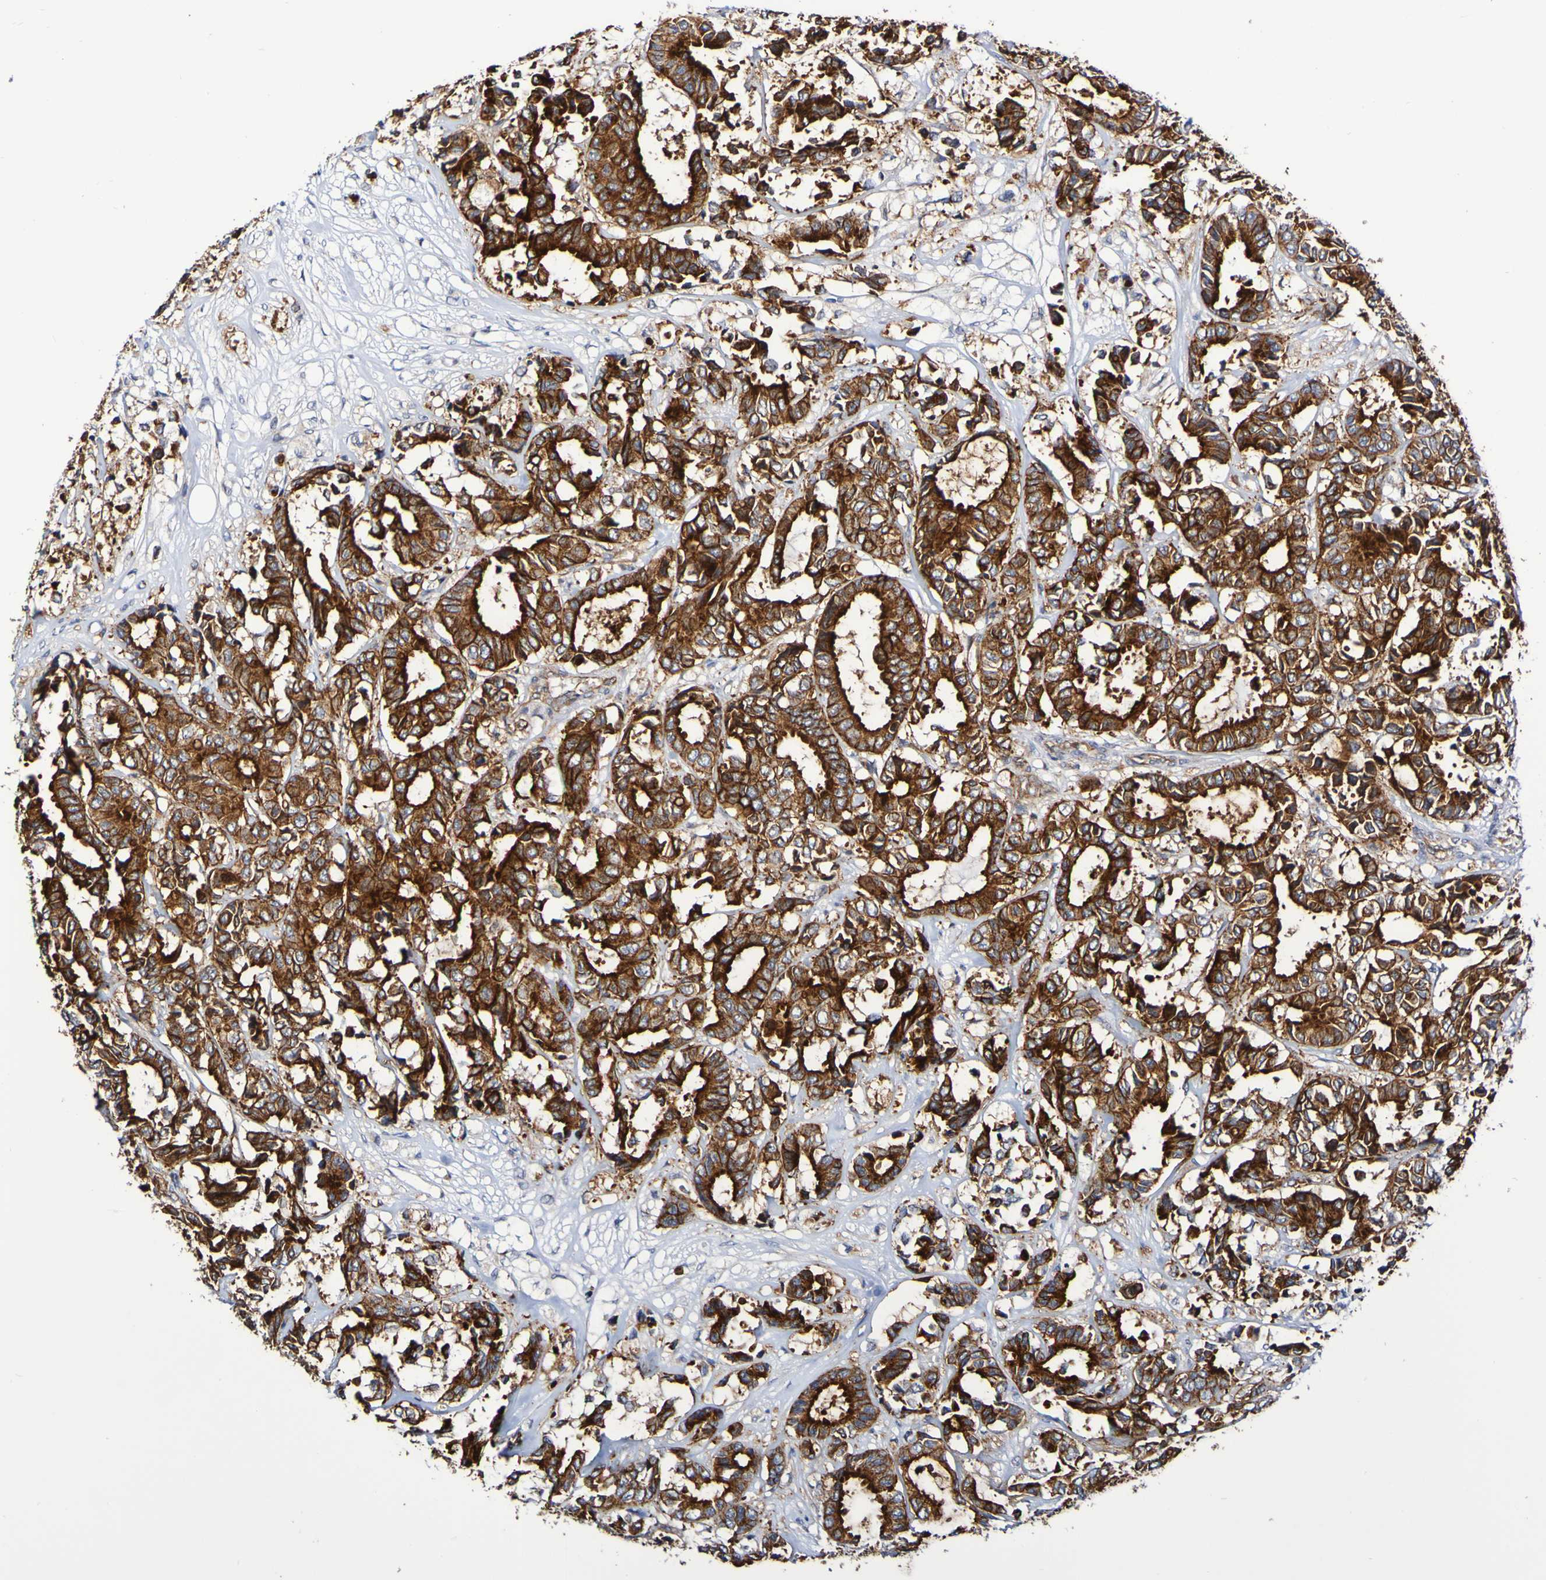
{"staining": {"intensity": "strong", "quantity": ">75%", "location": "cytoplasmic/membranous"}, "tissue": "breast cancer", "cell_type": "Tumor cells", "image_type": "cancer", "snomed": [{"axis": "morphology", "description": "Duct carcinoma"}, {"axis": "topography", "description": "Breast"}], "caption": "This is a photomicrograph of immunohistochemistry (IHC) staining of intraductal carcinoma (breast), which shows strong staining in the cytoplasmic/membranous of tumor cells.", "gene": "GJB1", "patient": {"sex": "female", "age": 87}}